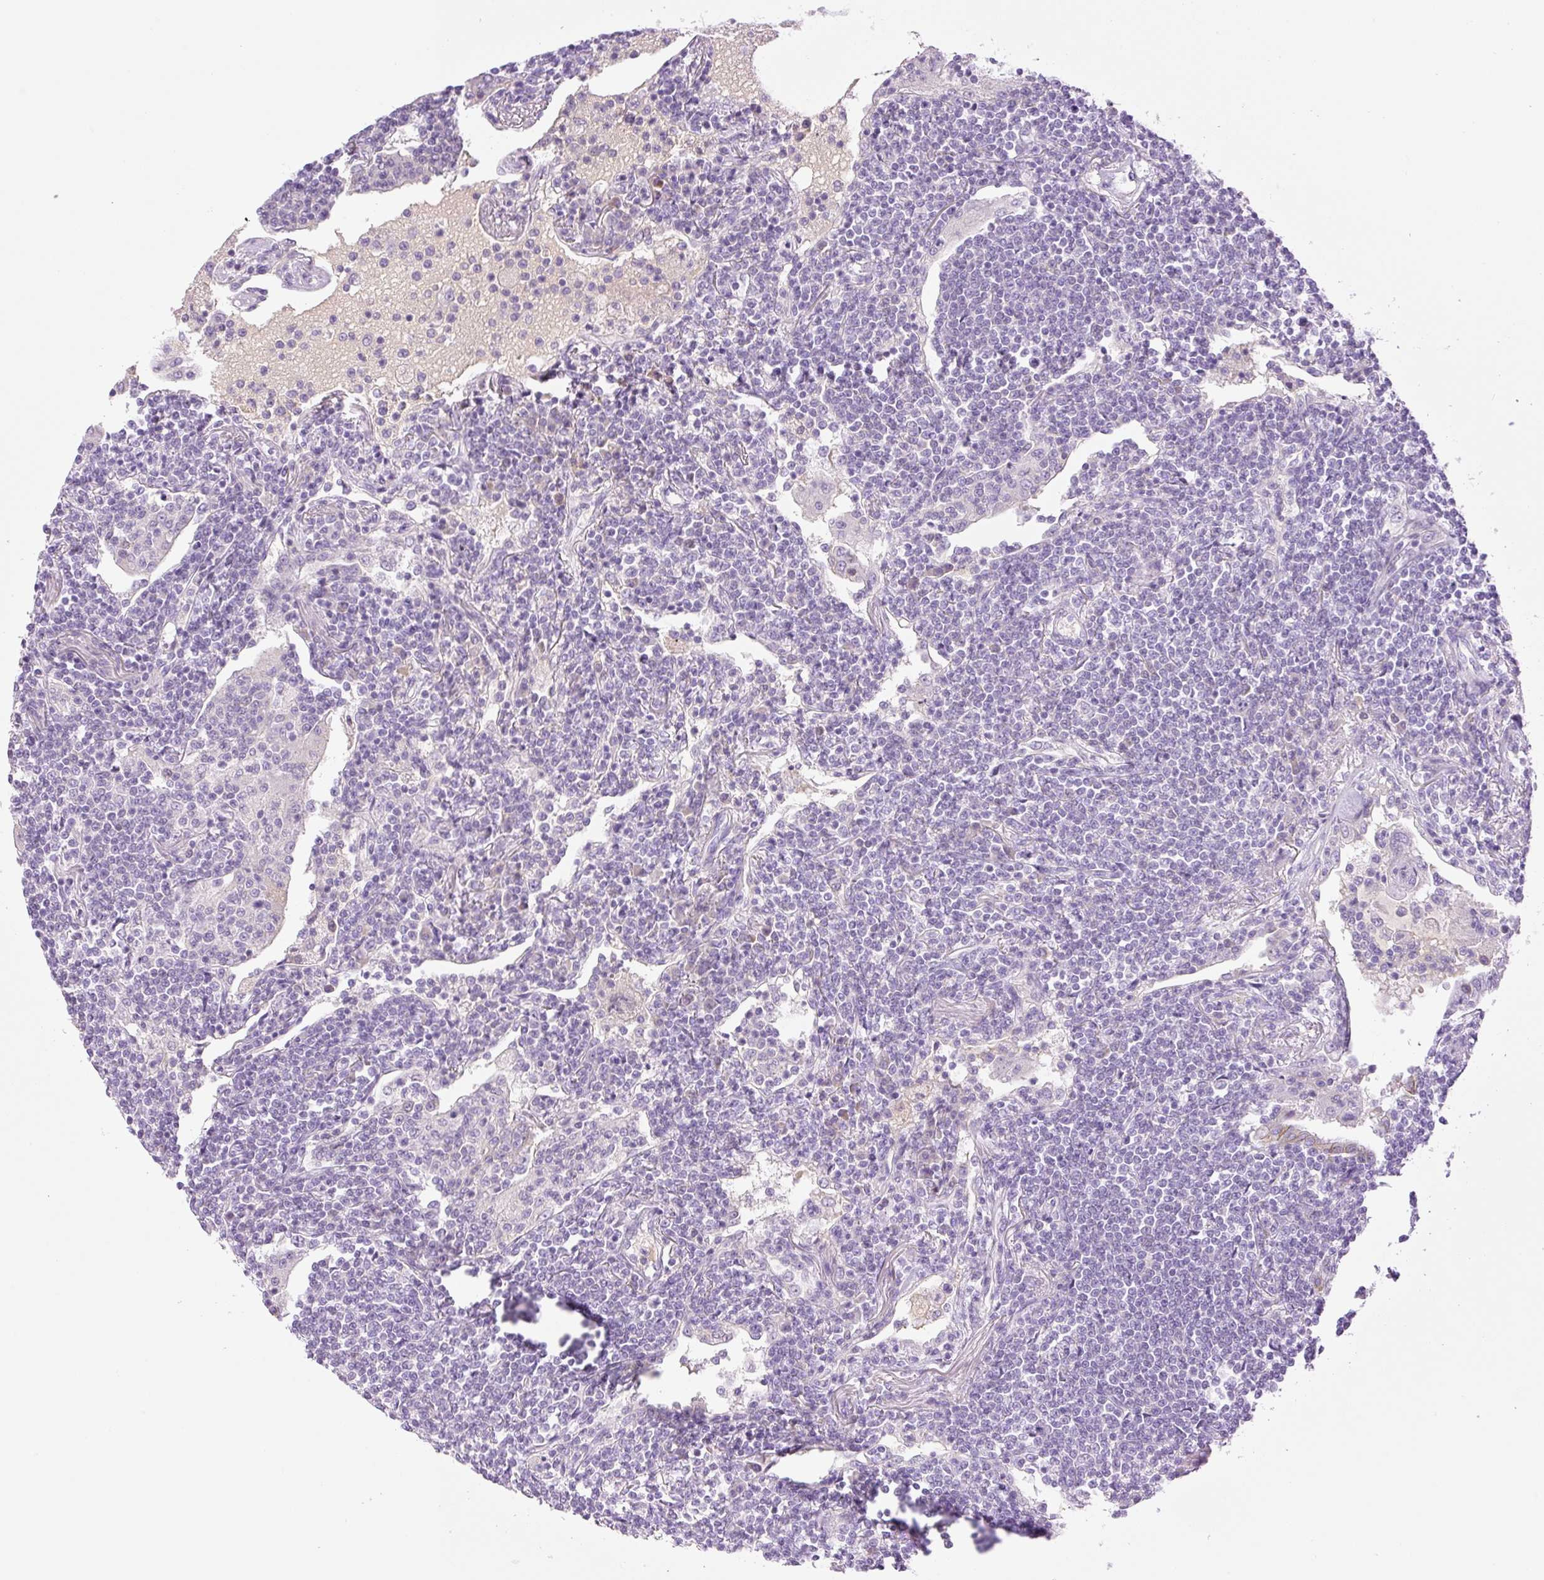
{"staining": {"intensity": "negative", "quantity": "none", "location": "none"}, "tissue": "lymphoma", "cell_type": "Tumor cells", "image_type": "cancer", "snomed": [{"axis": "morphology", "description": "Malignant lymphoma, non-Hodgkin's type, Low grade"}, {"axis": "topography", "description": "Lung"}], "caption": "Protein analysis of lymphoma demonstrates no significant expression in tumor cells.", "gene": "PALM3", "patient": {"sex": "female", "age": 71}}